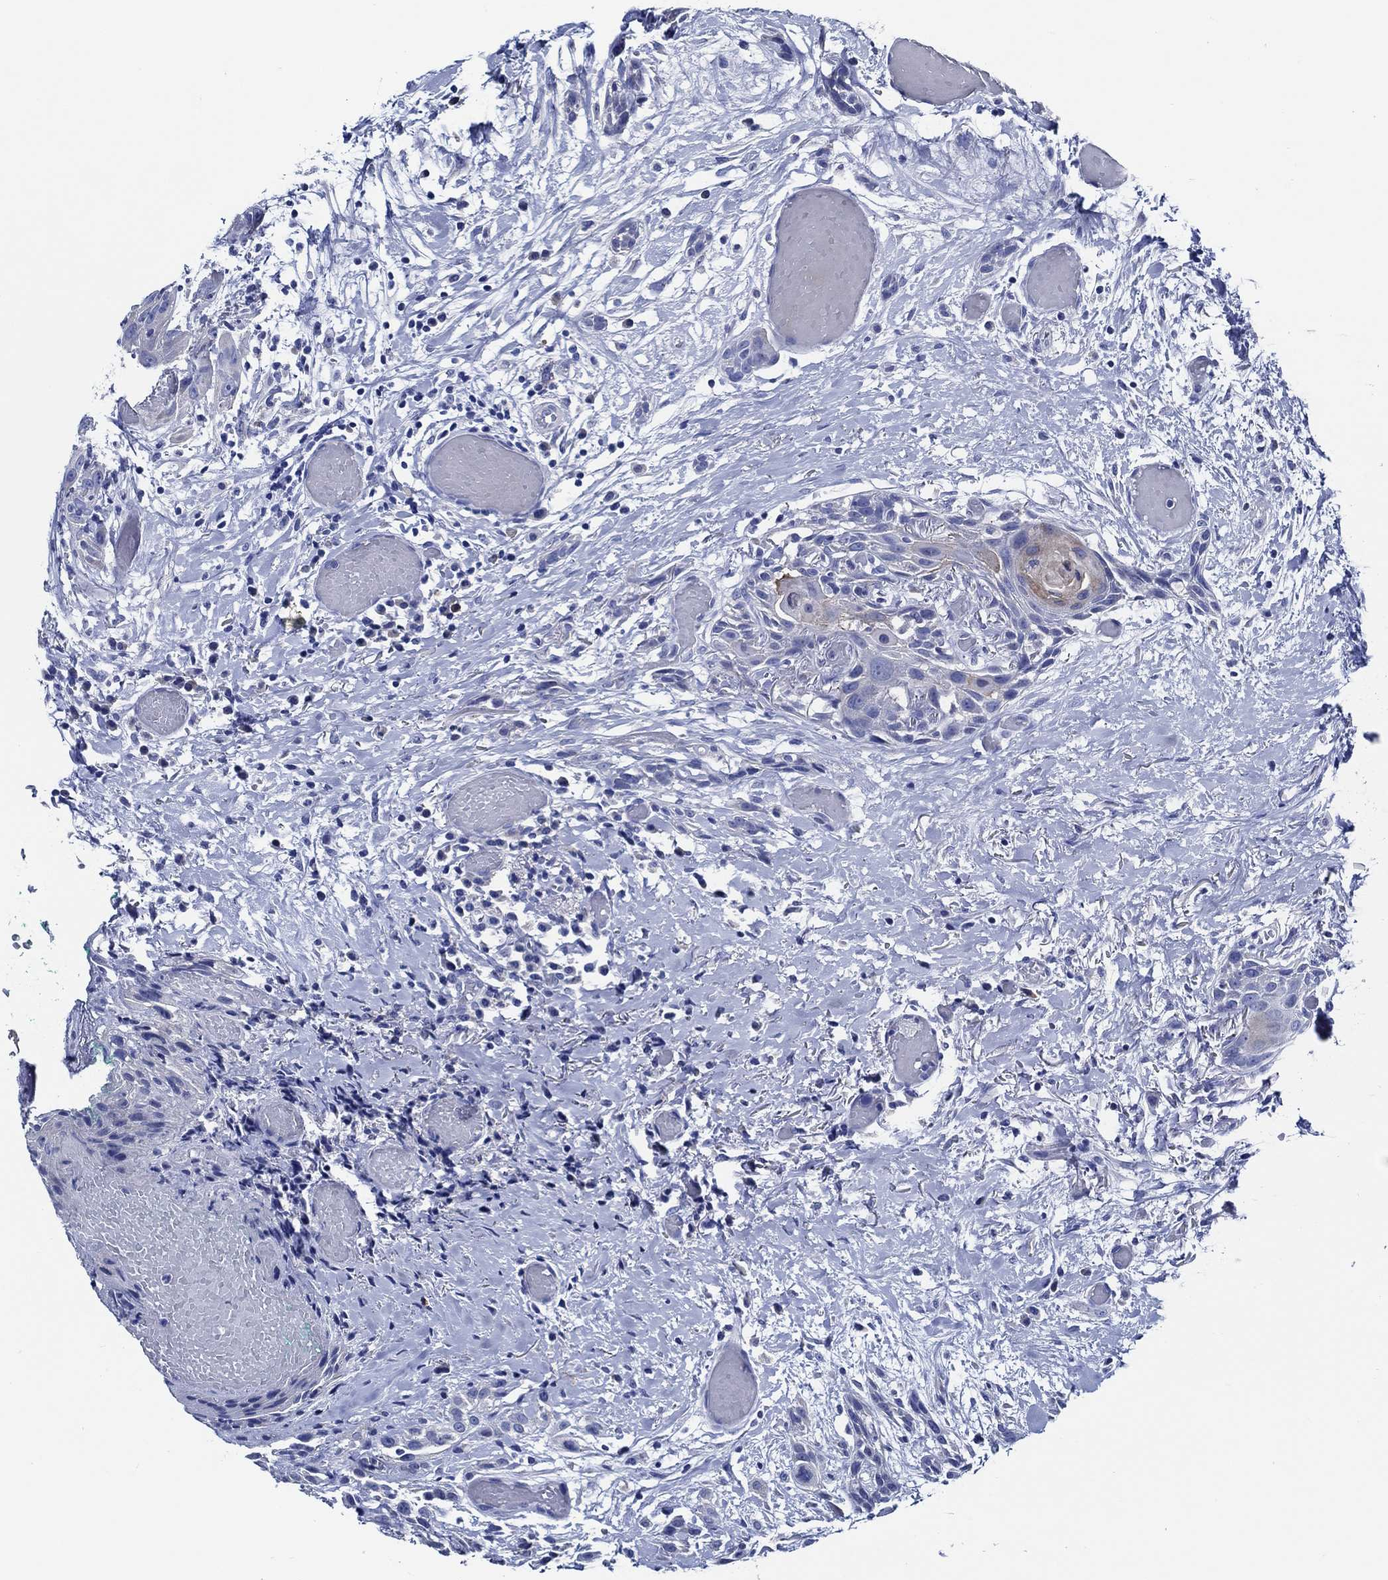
{"staining": {"intensity": "weak", "quantity": "<25%", "location": "cytoplasmic/membranous"}, "tissue": "head and neck cancer", "cell_type": "Tumor cells", "image_type": "cancer", "snomed": [{"axis": "morphology", "description": "Normal tissue, NOS"}, {"axis": "morphology", "description": "Squamous cell carcinoma, NOS"}, {"axis": "topography", "description": "Oral tissue"}, {"axis": "topography", "description": "Salivary gland"}, {"axis": "topography", "description": "Head-Neck"}], "caption": "Histopathology image shows no protein positivity in tumor cells of head and neck squamous cell carcinoma tissue.", "gene": "WDR62", "patient": {"sex": "female", "age": 62}}